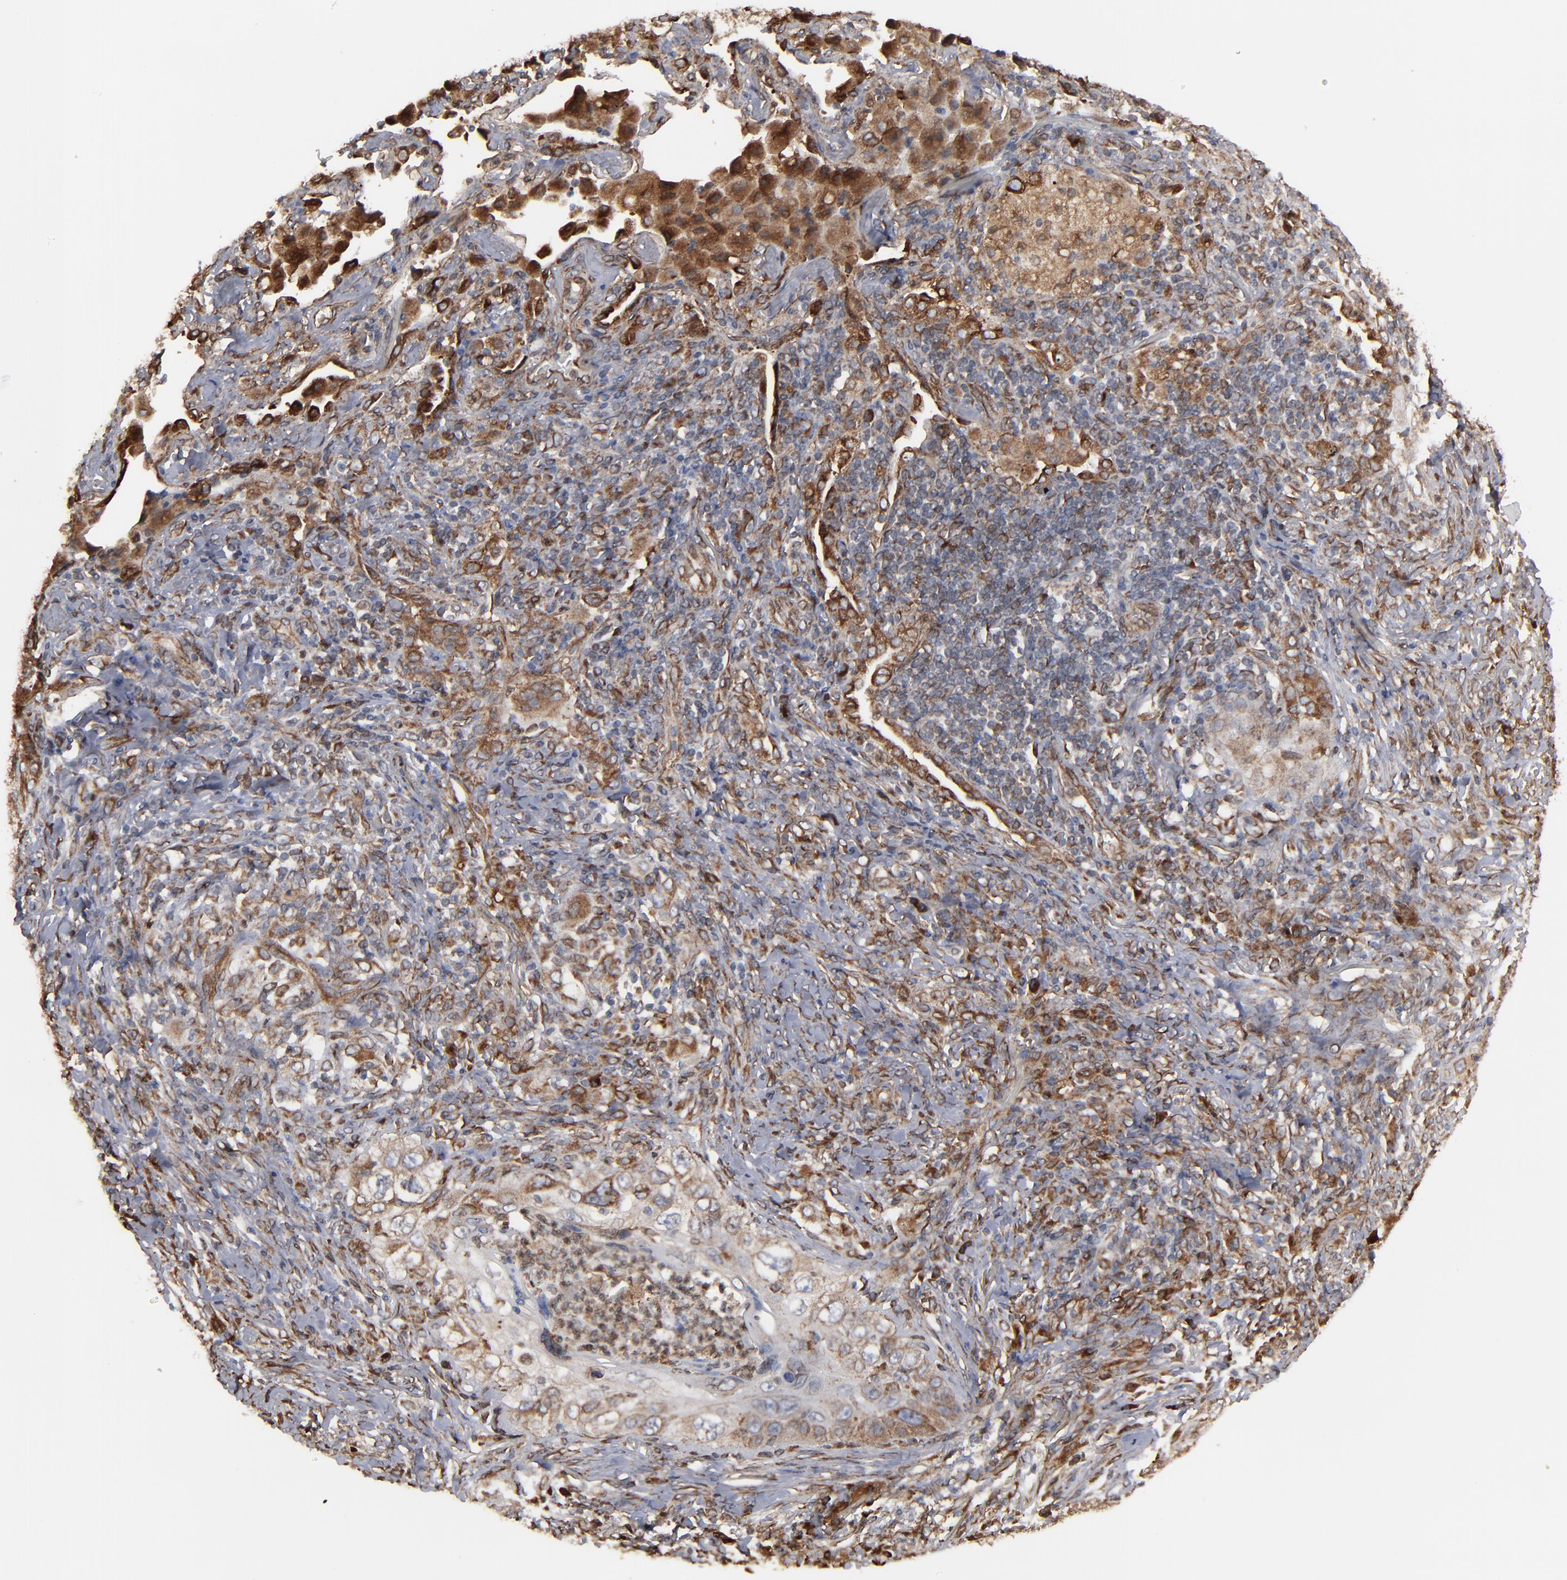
{"staining": {"intensity": "moderate", "quantity": ">75%", "location": "cytoplasmic/membranous"}, "tissue": "lung cancer", "cell_type": "Tumor cells", "image_type": "cancer", "snomed": [{"axis": "morphology", "description": "Squamous cell carcinoma, NOS"}, {"axis": "topography", "description": "Lung"}], "caption": "This is a photomicrograph of IHC staining of squamous cell carcinoma (lung), which shows moderate staining in the cytoplasmic/membranous of tumor cells.", "gene": "CNIH1", "patient": {"sex": "female", "age": 67}}